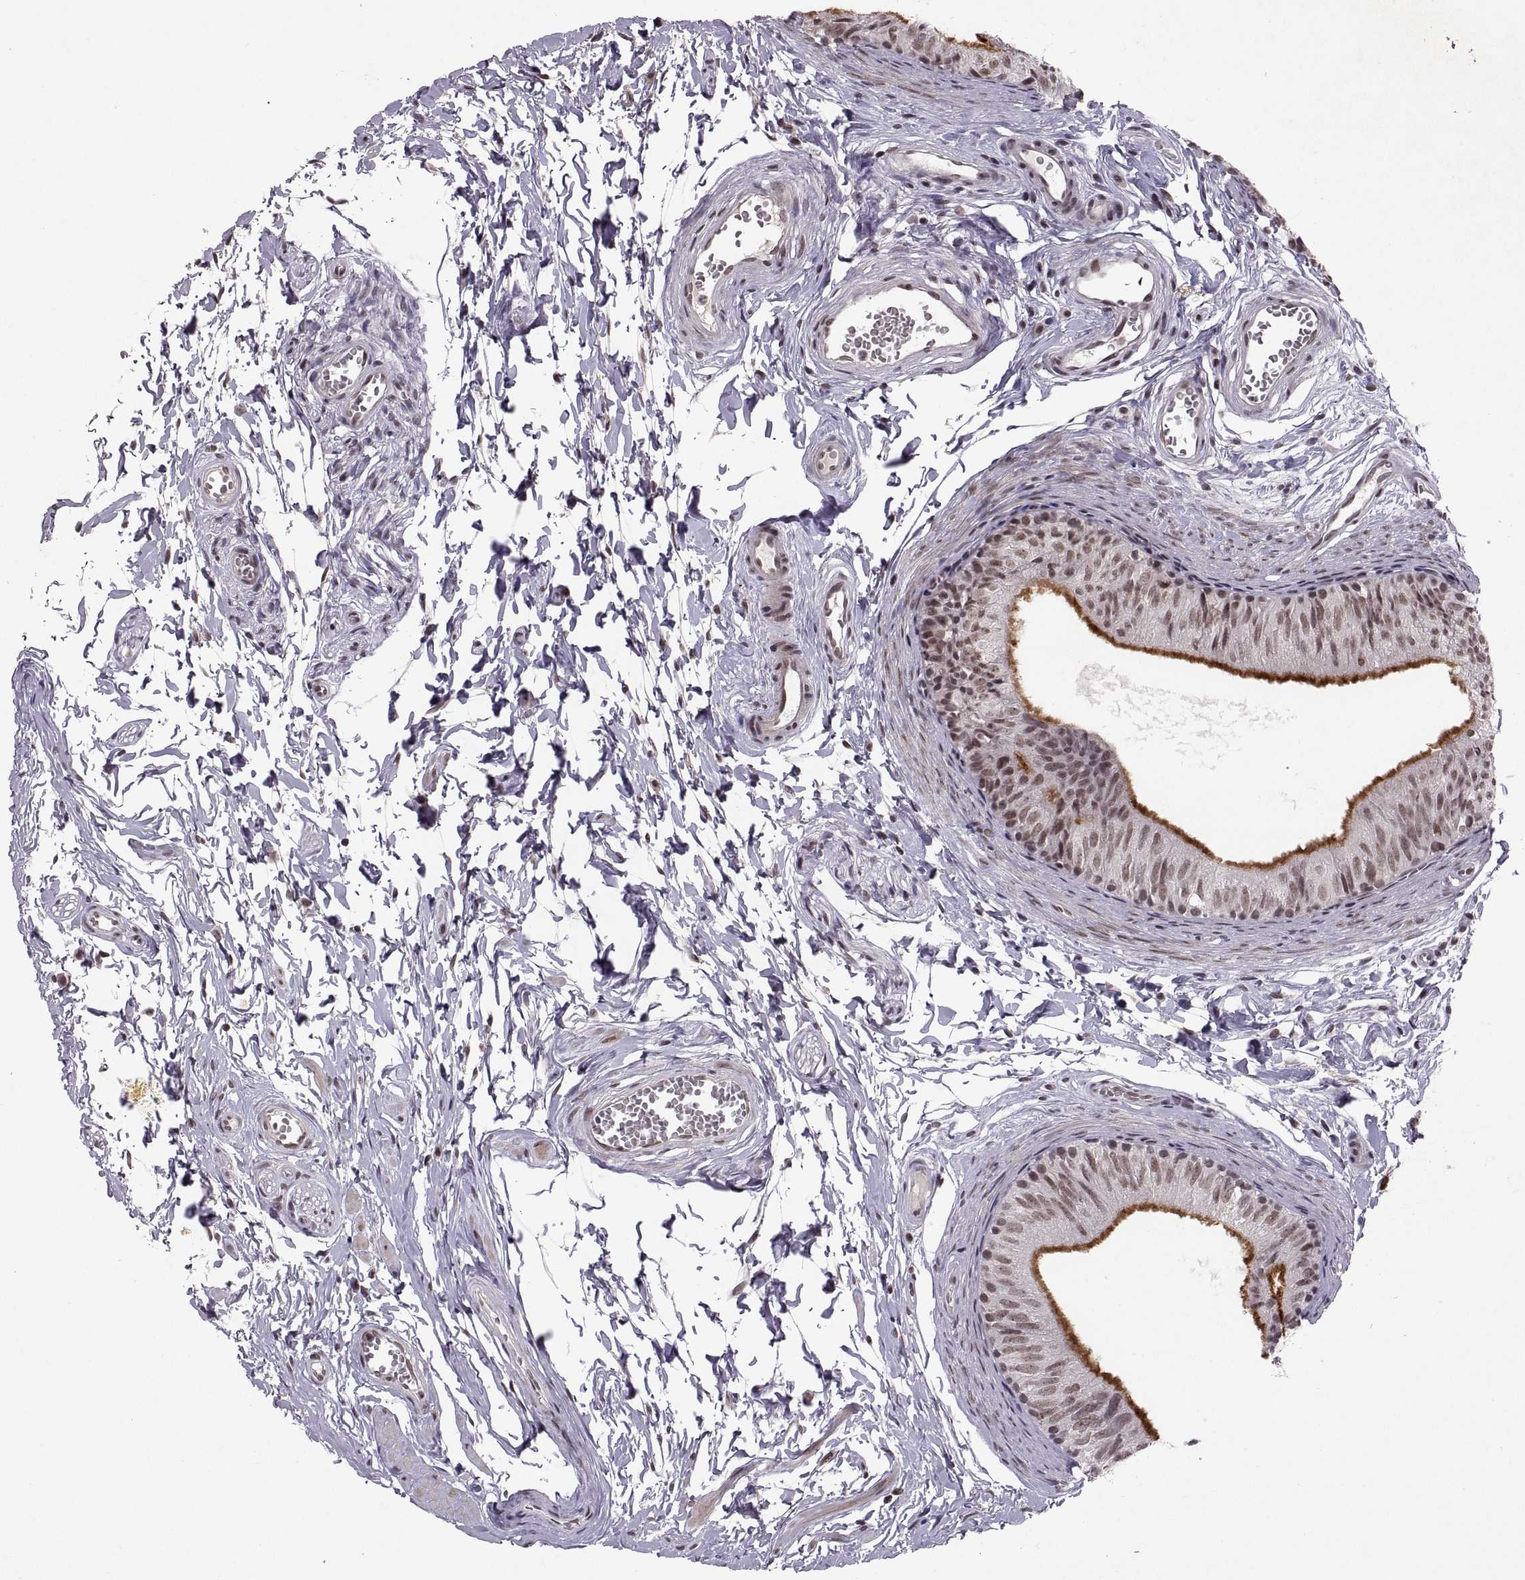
{"staining": {"intensity": "moderate", "quantity": "25%-75%", "location": "cytoplasmic/membranous,nuclear"}, "tissue": "epididymis", "cell_type": "Glandular cells", "image_type": "normal", "snomed": [{"axis": "morphology", "description": "Normal tissue, NOS"}, {"axis": "topography", "description": "Epididymis"}], "caption": "This image exhibits benign epididymis stained with IHC to label a protein in brown. The cytoplasmic/membranous,nuclear of glandular cells show moderate positivity for the protein. Nuclei are counter-stained blue.", "gene": "MT1E", "patient": {"sex": "male", "age": 22}}